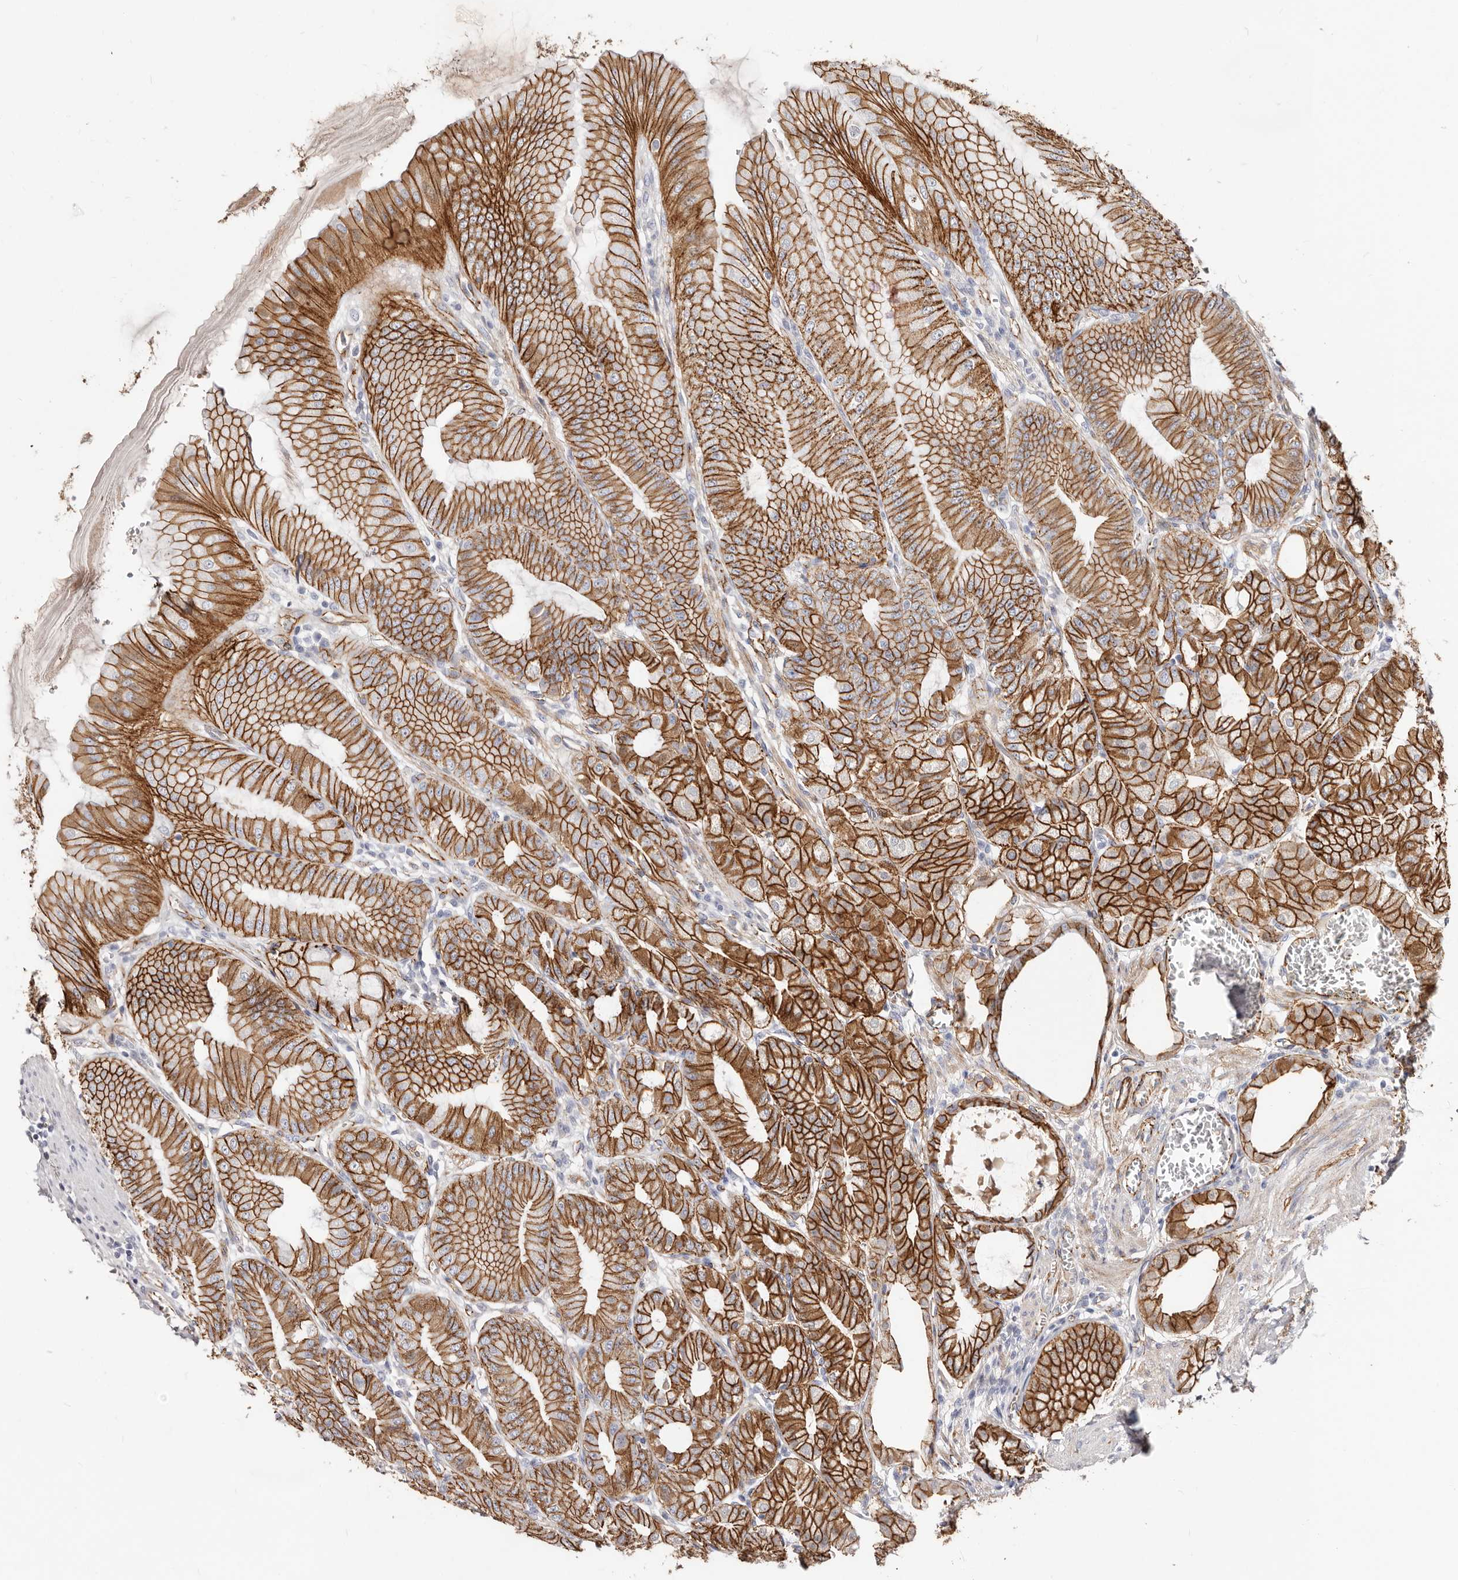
{"staining": {"intensity": "strong", "quantity": ">75%", "location": "cytoplasmic/membranous"}, "tissue": "stomach", "cell_type": "Glandular cells", "image_type": "normal", "snomed": [{"axis": "morphology", "description": "Normal tissue, NOS"}, {"axis": "topography", "description": "Stomach, lower"}], "caption": "Protein positivity by IHC exhibits strong cytoplasmic/membranous staining in approximately >75% of glandular cells in benign stomach.", "gene": "CTNNB1", "patient": {"sex": "male", "age": 71}}